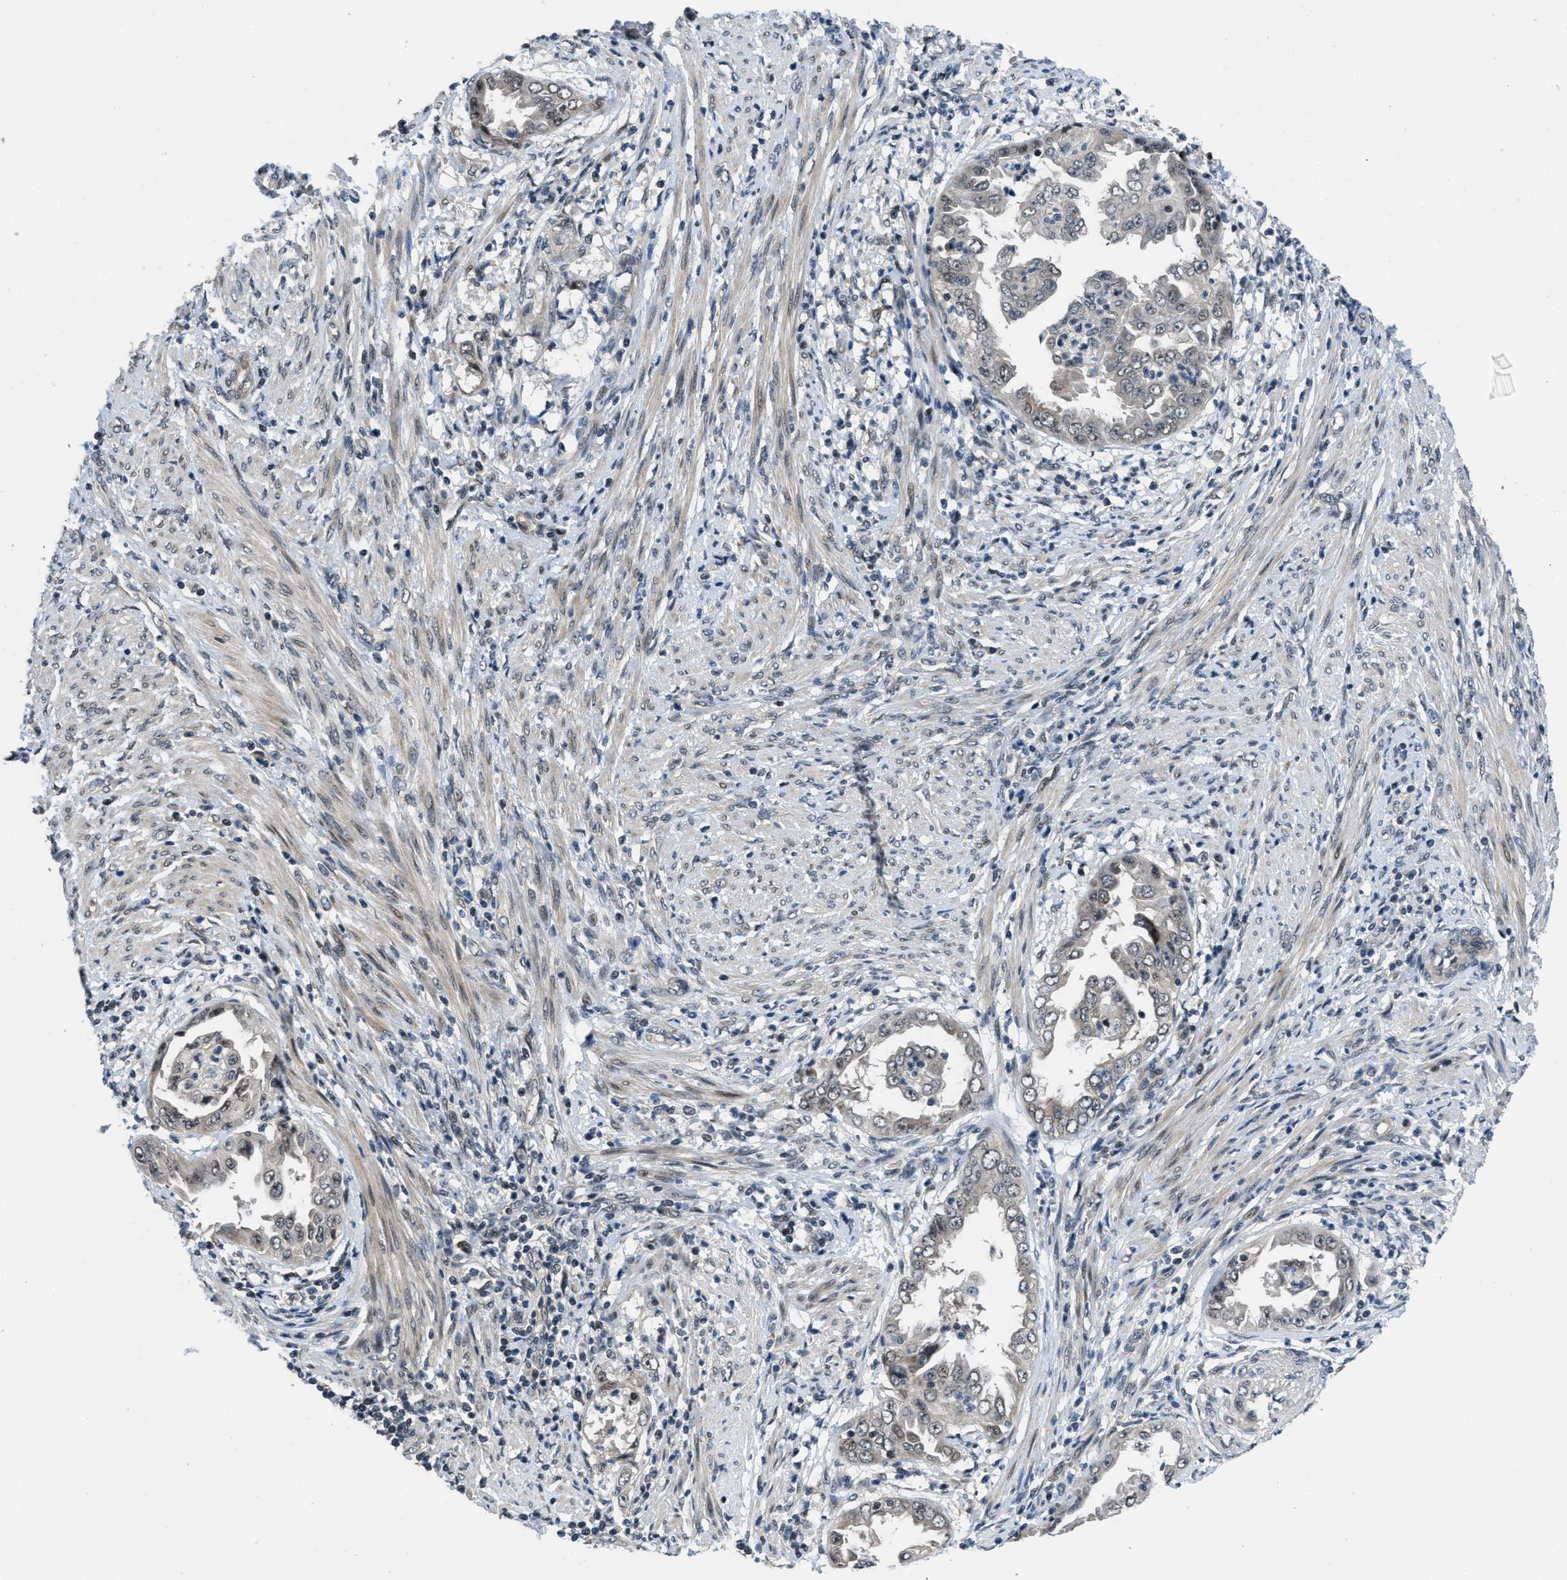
{"staining": {"intensity": "weak", "quantity": ">75%", "location": "cytoplasmic/membranous,nuclear"}, "tissue": "endometrial cancer", "cell_type": "Tumor cells", "image_type": "cancer", "snomed": [{"axis": "morphology", "description": "Adenocarcinoma, NOS"}, {"axis": "topography", "description": "Endometrium"}], "caption": "Tumor cells display low levels of weak cytoplasmic/membranous and nuclear staining in approximately >75% of cells in adenocarcinoma (endometrial).", "gene": "SETD5", "patient": {"sex": "female", "age": 85}}